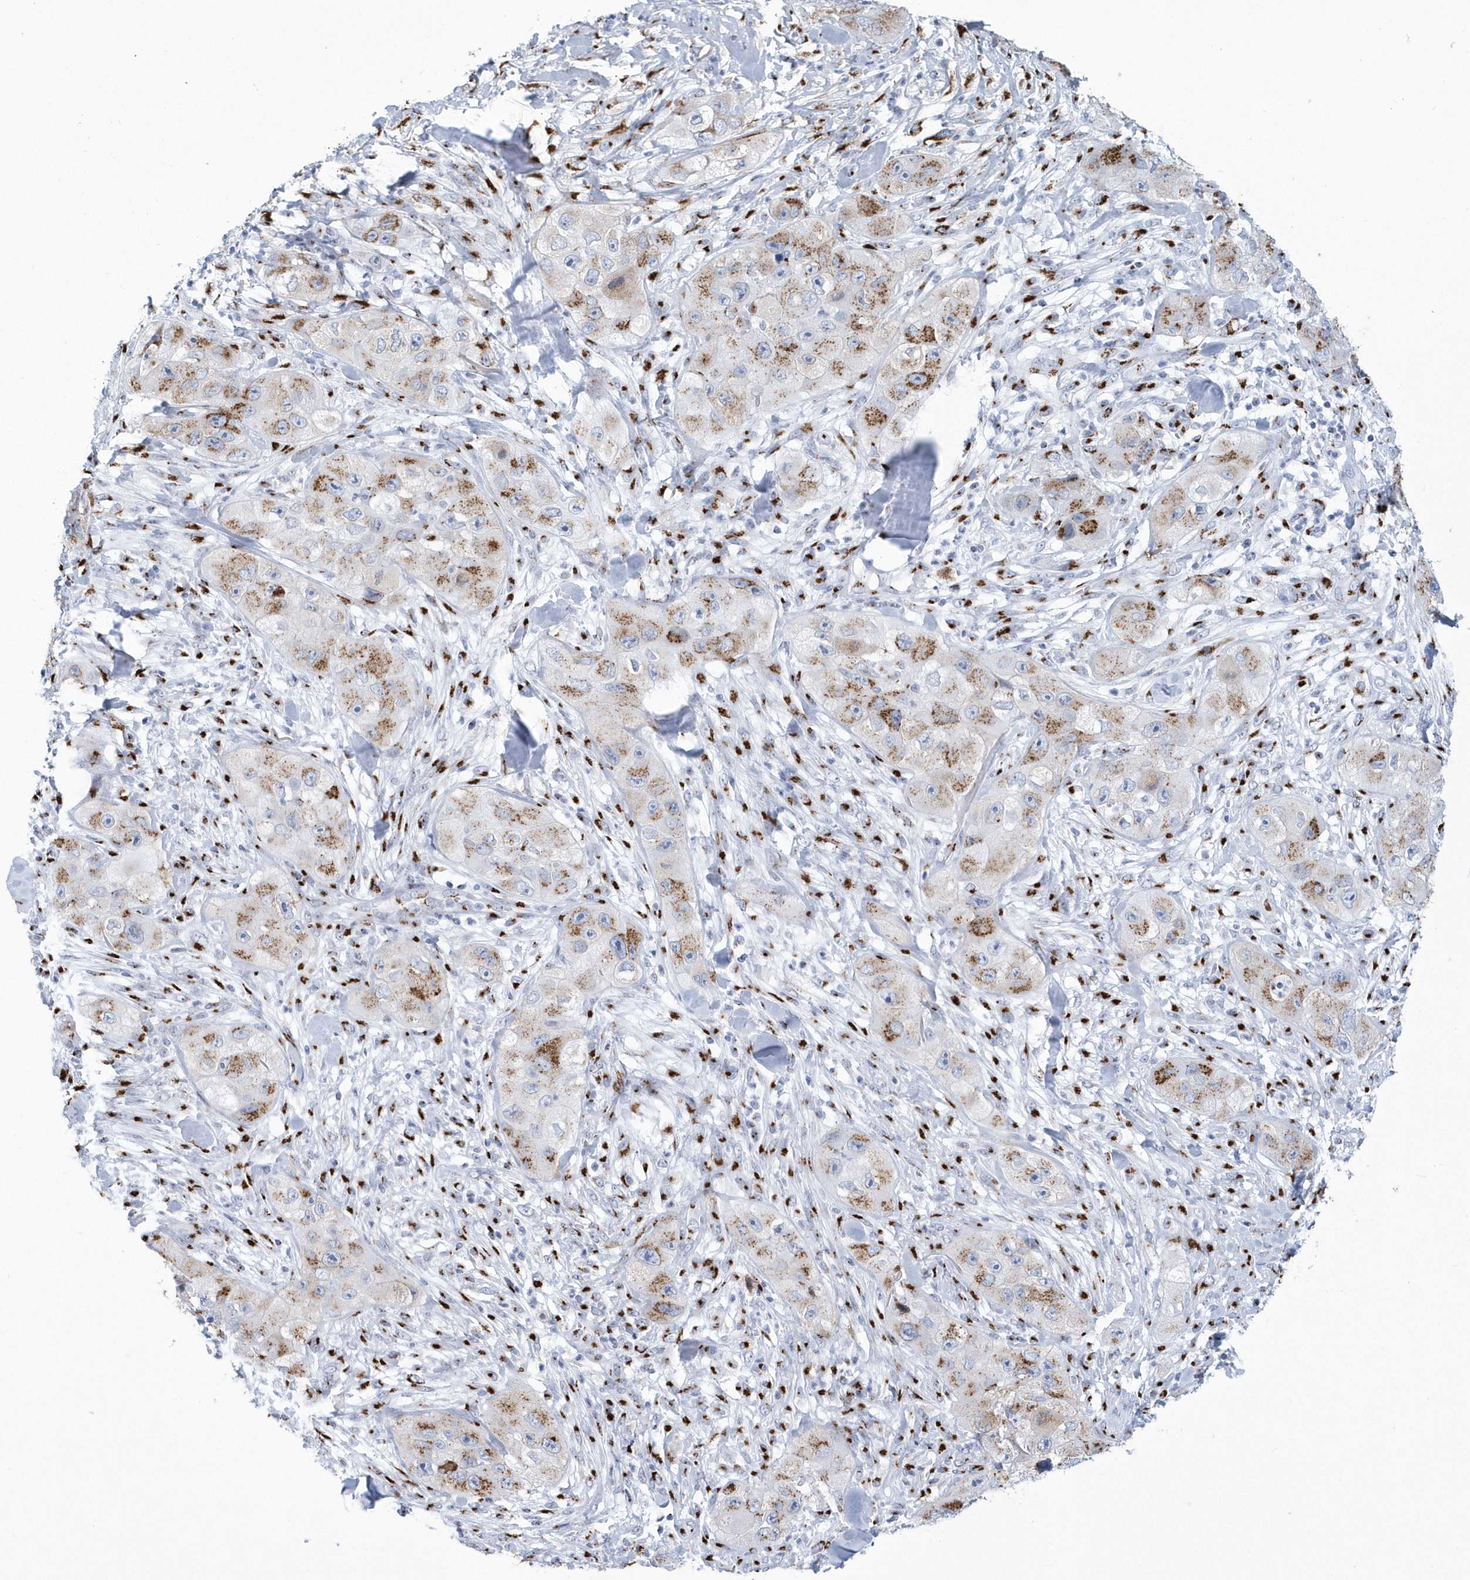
{"staining": {"intensity": "moderate", "quantity": "25%-75%", "location": "cytoplasmic/membranous"}, "tissue": "skin cancer", "cell_type": "Tumor cells", "image_type": "cancer", "snomed": [{"axis": "morphology", "description": "Squamous cell carcinoma, NOS"}, {"axis": "topography", "description": "Skin"}, {"axis": "topography", "description": "Subcutis"}], "caption": "An immunohistochemistry (IHC) histopathology image of neoplastic tissue is shown. Protein staining in brown highlights moderate cytoplasmic/membranous positivity in skin cancer (squamous cell carcinoma) within tumor cells.", "gene": "SLX9", "patient": {"sex": "male", "age": 73}}